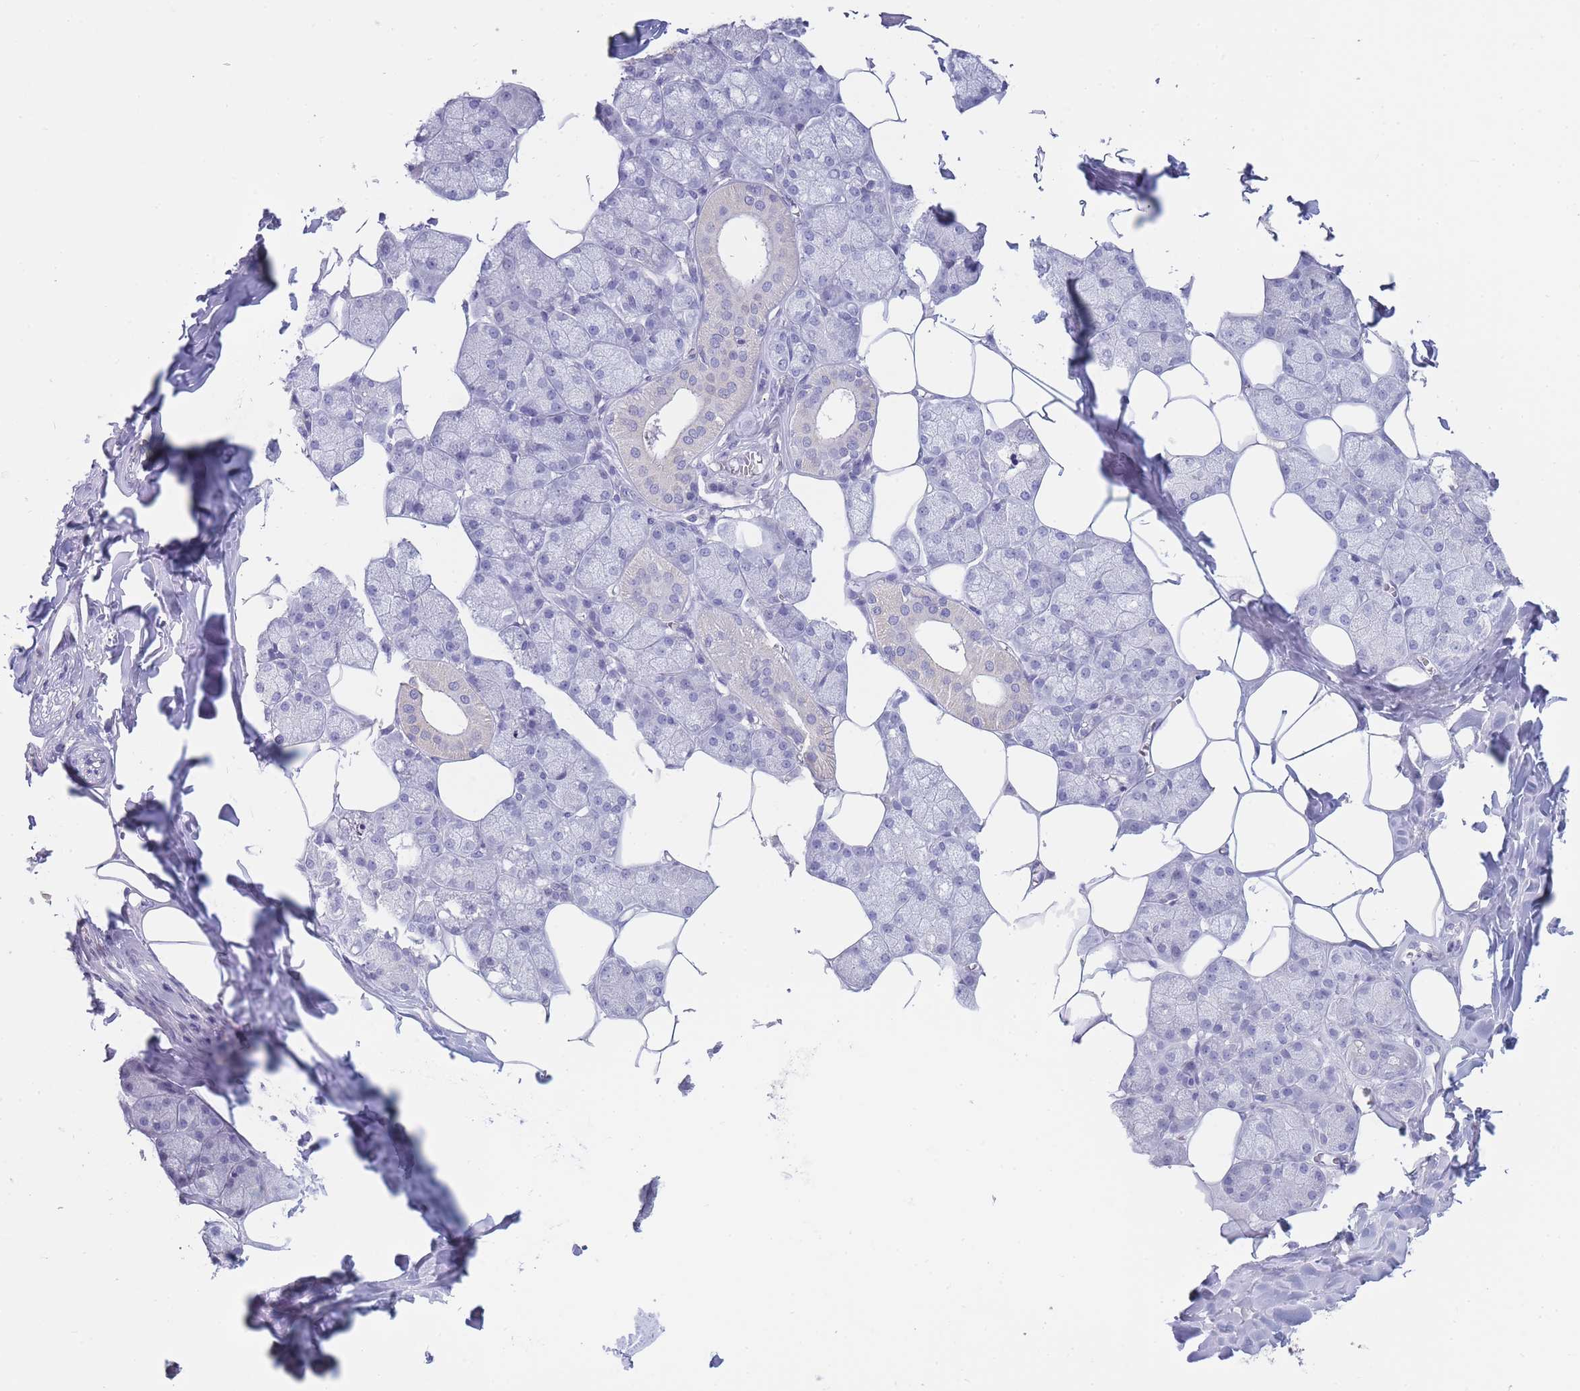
{"staining": {"intensity": "negative", "quantity": "none", "location": "none"}, "tissue": "salivary gland", "cell_type": "Glandular cells", "image_type": "normal", "snomed": [{"axis": "morphology", "description": "Normal tissue, NOS"}, {"axis": "topography", "description": "Salivary gland"}], "caption": "The image shows no significant positivity in glandular cells of salivary gland. The staining is performed using DAB brown chromogen with nuclei counter-stained in using hematoxylin.", "gene": "CD37", "patient": {"sex": "male", "age": 62}}